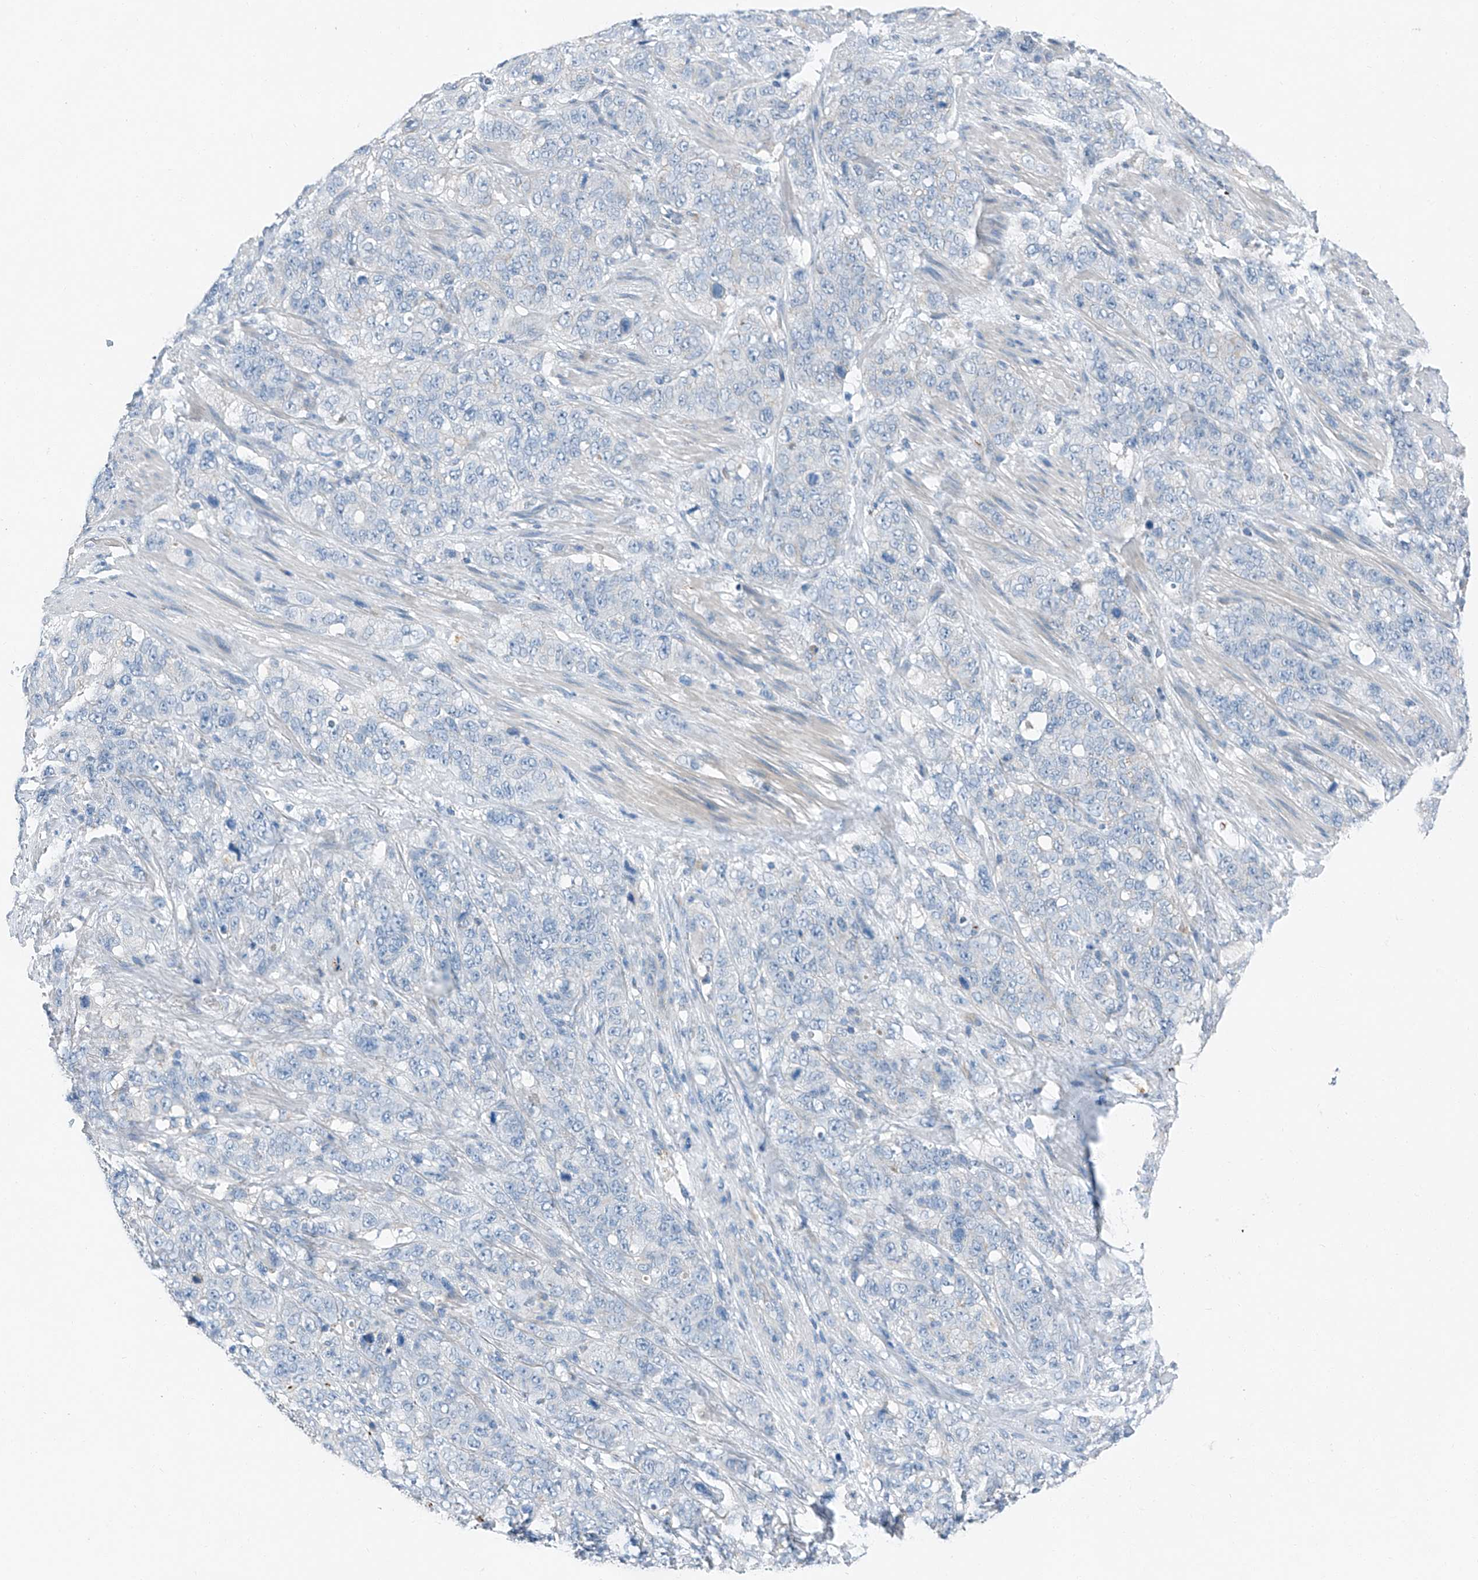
{"staining": {"intensity": "negative", "quantity": "none", "location": "none"}, "tissue": "stomach cancer", "cell_type": "Tumor cells", "image_type": "cancer", "snomed": [{"axis": "morphology", "description": "Adenocarcinoma, NOS"}, {"axis": "topography", "description": "Stomach"}], "caption": "Tumor cells are negative for protein expression in human stomach cancer (adenocarcinoma). (Brightfield microscopy of DAB IHC at high magnification).", "gene": "MDGA1", "patient": {"sex": "male", "age": 48}}